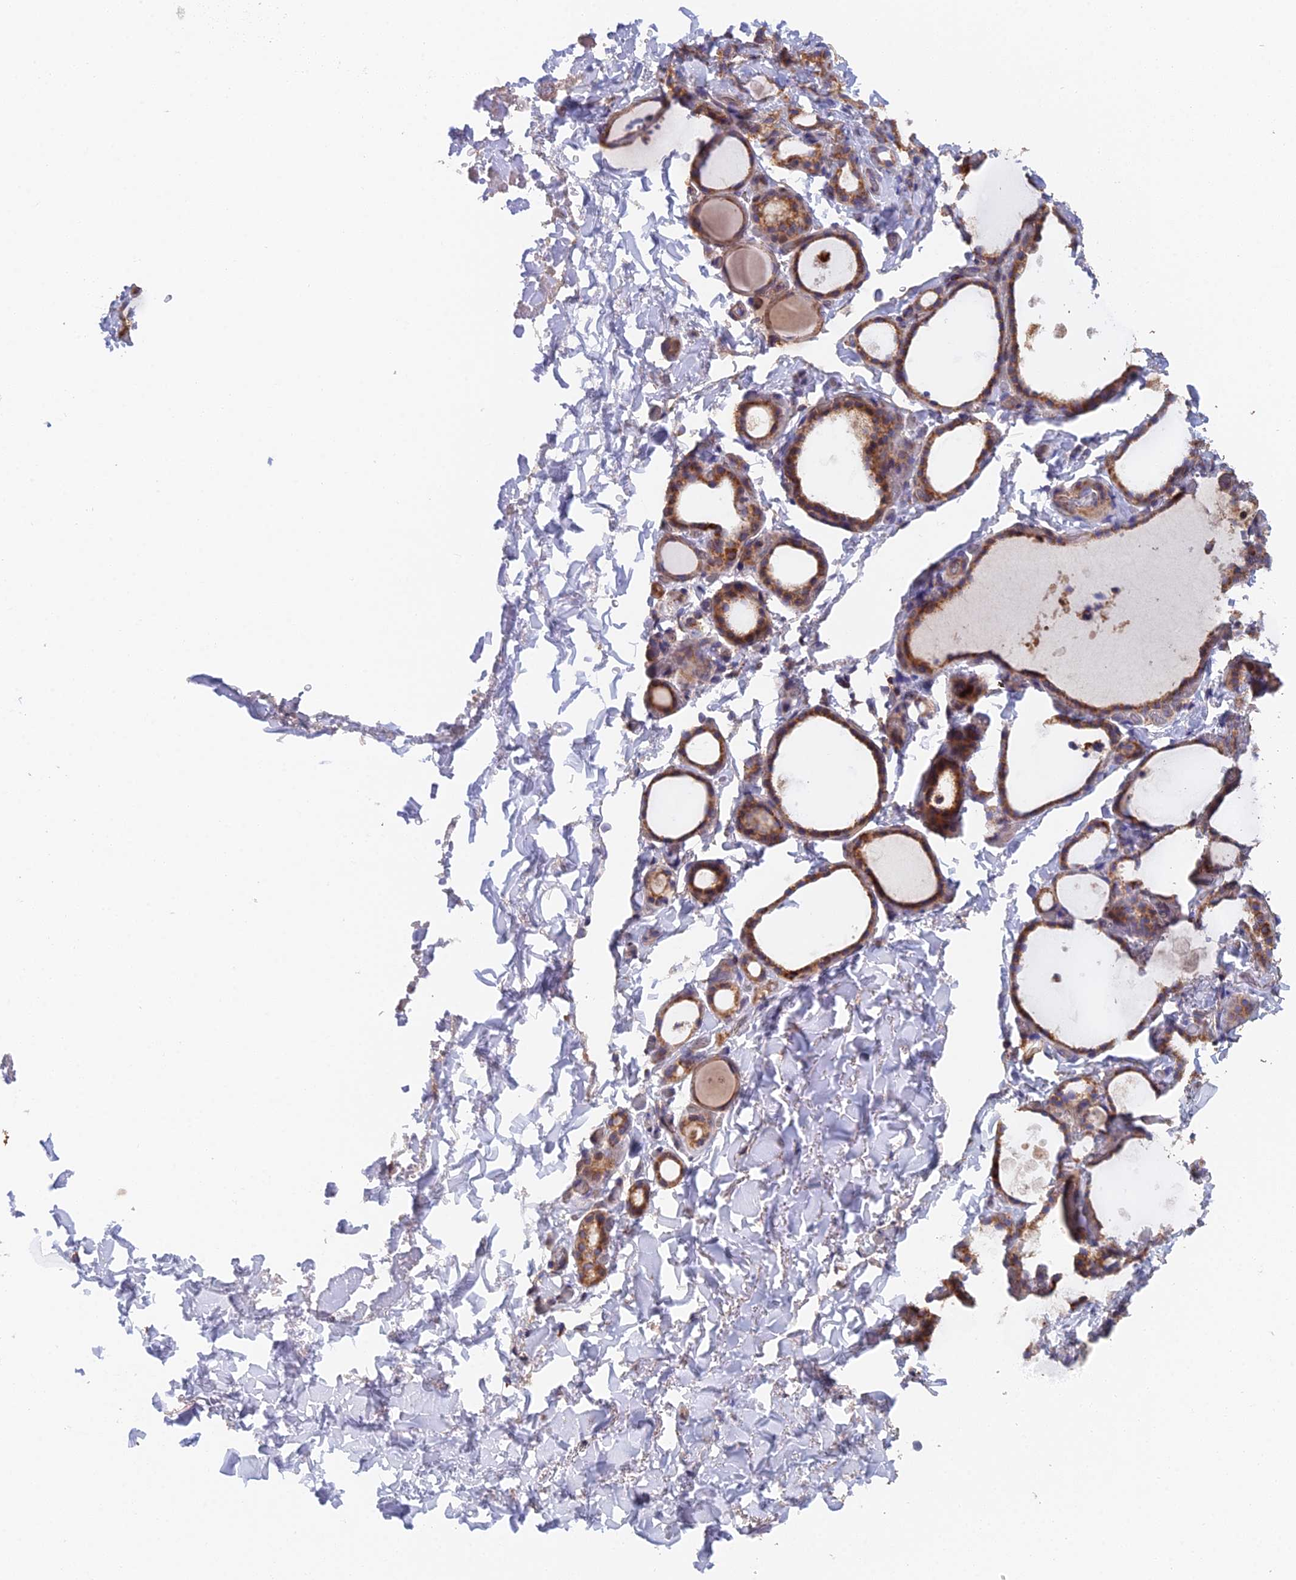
{"staining": {"intensity": "moderate", "quantity": ">75%", "location": "cytoplasmic/membranous"}, "tissue": "thyroid gland", "cell_type": "Glandular cells", "image_type": "normal", "snomed": [{"axis": "morphology", "description": "Normal tissue, NOS"}, {"axis": "topography", "description": "Thyroid gland"}], "caption": "Protein staining shows moderate cytoplasmic/membranous positivity in approximately >75% of glandular cells in normal thyroid gland. (Stains: DAB in brown, nuclei in blue, Microscopy: brightfield microscopy at high magnification).", "gene": "ECSIT", "patient": {"sex": "female", "age": 44}}